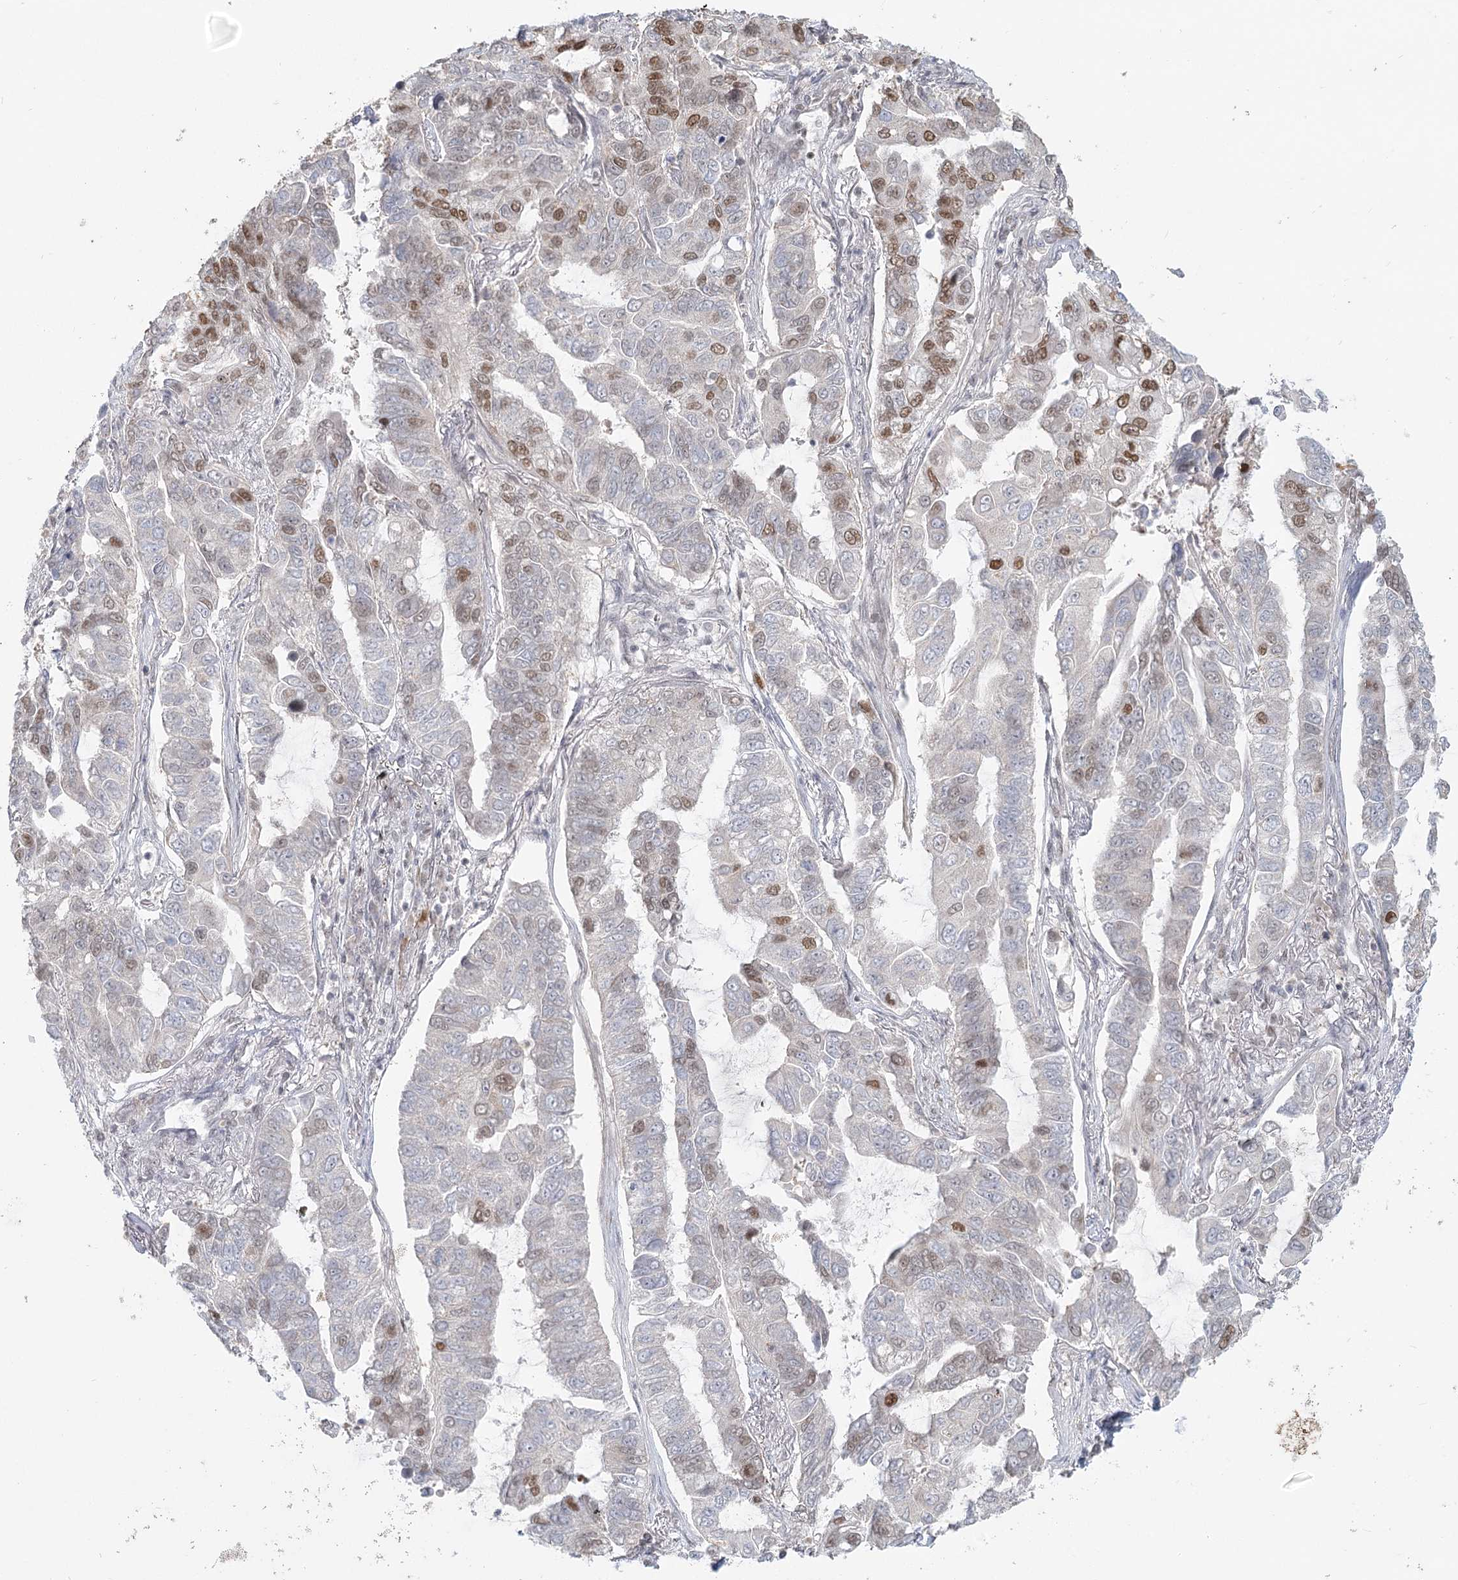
{"staining": {"intensity": "moderate", "quantity": "<25%", "location": "nuclear"}, "tissue": "lung cancer", "cell_type": "Tumor cells", "image_type": "cancer", "snomed": [{"axis": "morphology", "description": "Adenocarcinoma, NOS"}, {"axis": "topography", "description": "Lung"}], "caption": "Immunohistochemical staining of lung cancer demonstrates moderate nuclear protein positivity in about <25% of tumor cells. The staining is performed using DAB (3,3'-diaminobenzidine) brown chromogen to label protein expression. The nuclei are counter-stained blue using hematoxylin.", "gene": "R3HCC1L", "patient": {"sex": "male", "age": 64}}